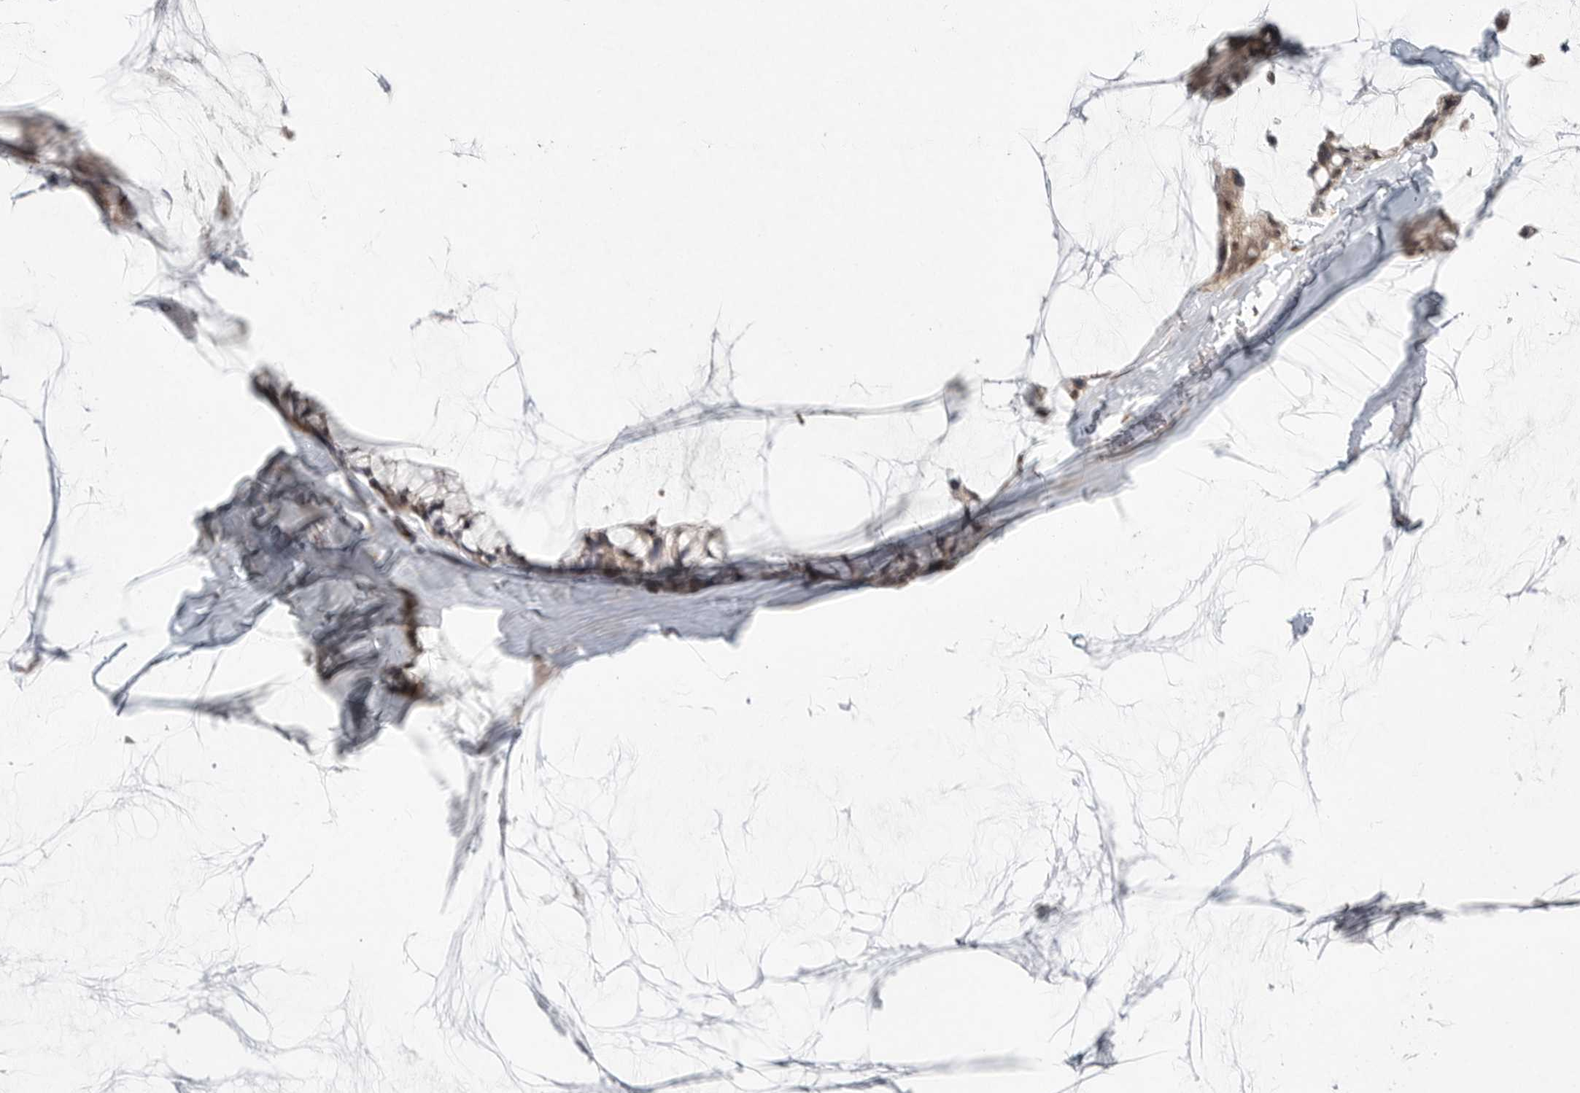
{"staining": {"intensity": "weak", "quantity": "25%-75%", "location": "cytoplasmic/membranous,nuclear"}, "tissue": "ovarian cancer", "cell_type": "Tumor cells", "image_type": "cancer", "snomed": [{"axis": "morphology", "description": "Cystadenocarcinoma, mucinous, NOS"}, {"axis": "topography", "description": "Ovary"}], "caption": "IHC photomicrograph of neoplastic tissue: human ovarian cancer (mucinous cystadenocarcinoma) stained using immunohistochemistry displays low levels of weak protein expression localized specifically in the cytoplasmic/membranous and nuclear of tumor cells, appearing as a cytoplasmic/membranous and nuclear brown color.", "gene": "DFFA", "patient": {"sex": "female", "age": 39}}